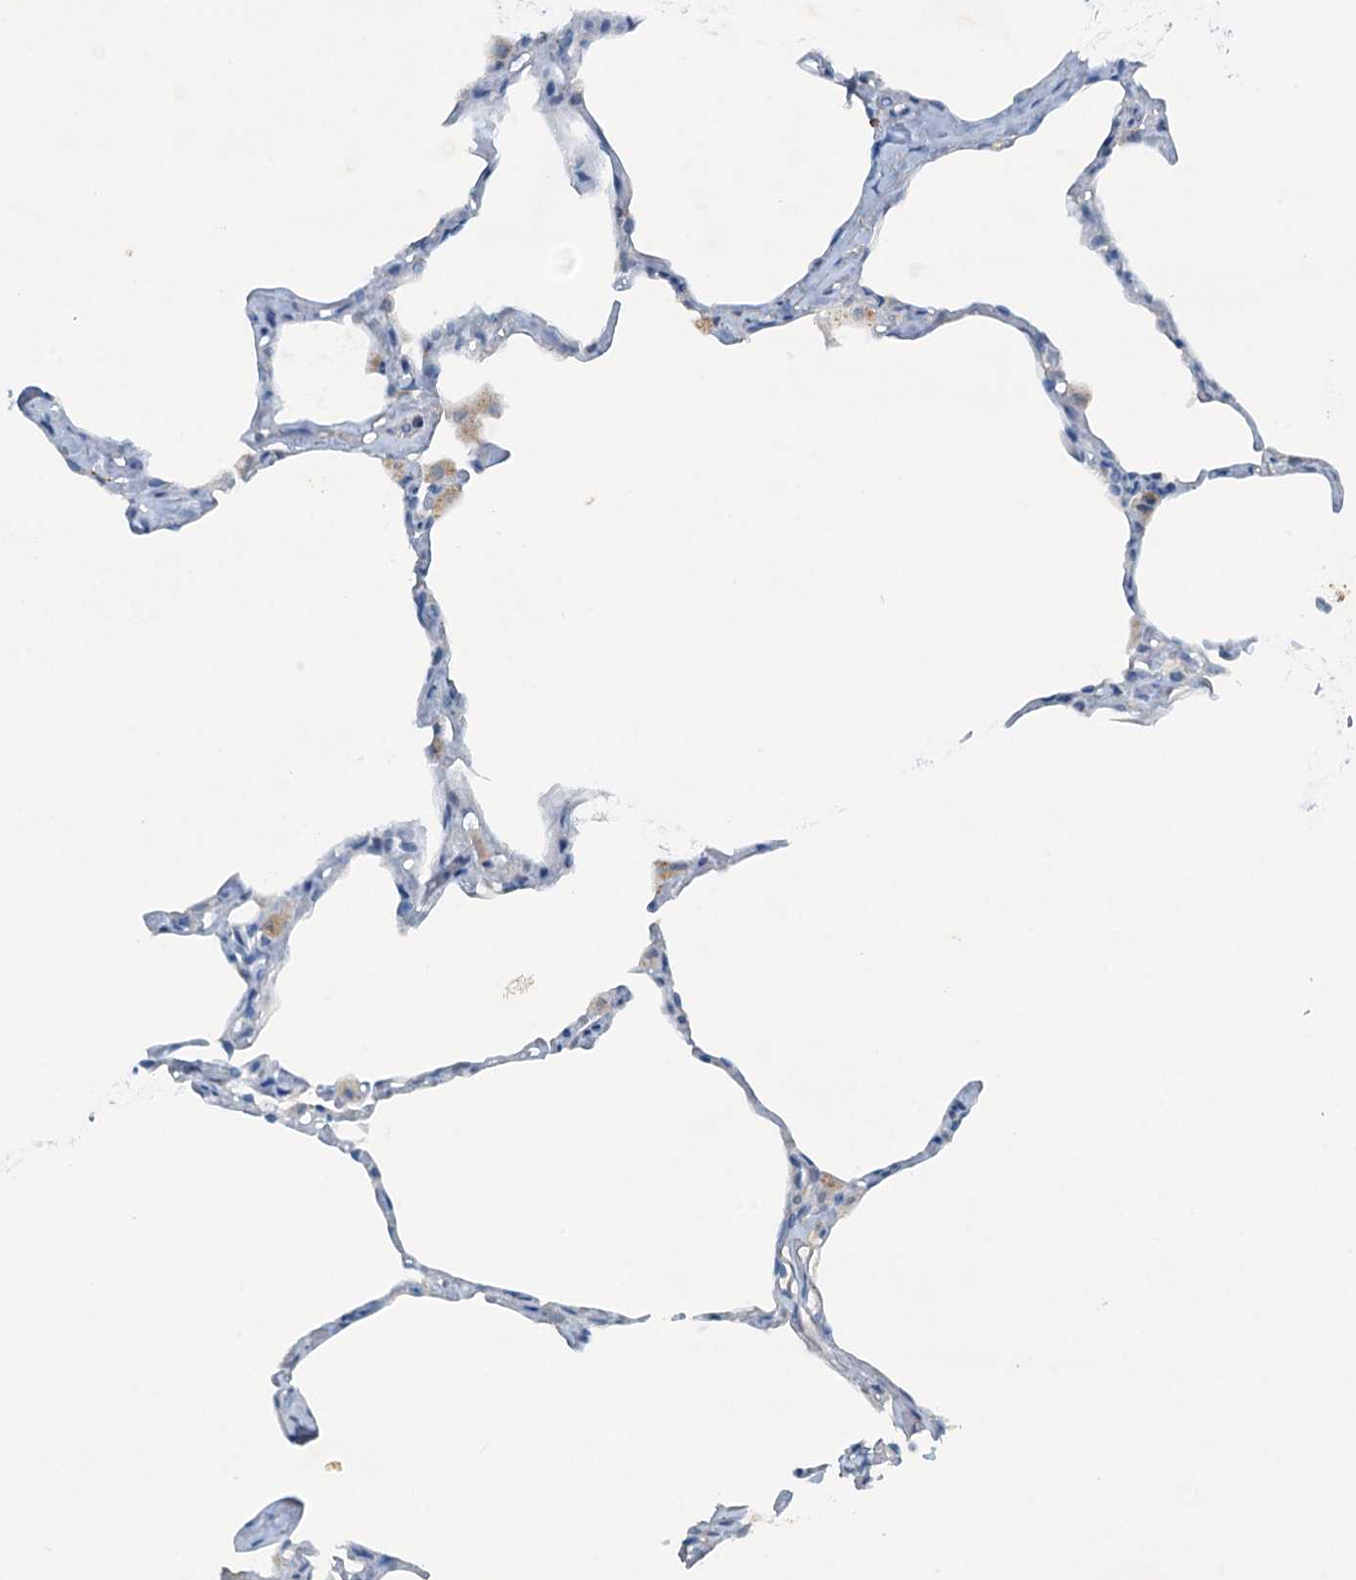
{"staining": {"intensity": "negative", "quantity": "none", "location": "none"}, "tissue": "lung", "cell_type": "Alveolar cells", "image_type": "normal", "snomed": [{"axis": "morphology", "description": "Normal tissue, NOS"}, {"axis": "topography", "description": "Lung"}], "caption": "Alveolar cells show no significant protein staining in benign lung. (IHC, brightfield microscopy, high magnification).", "gene": "CBLIF", "patient": {"sex": "male", "age": 65}}